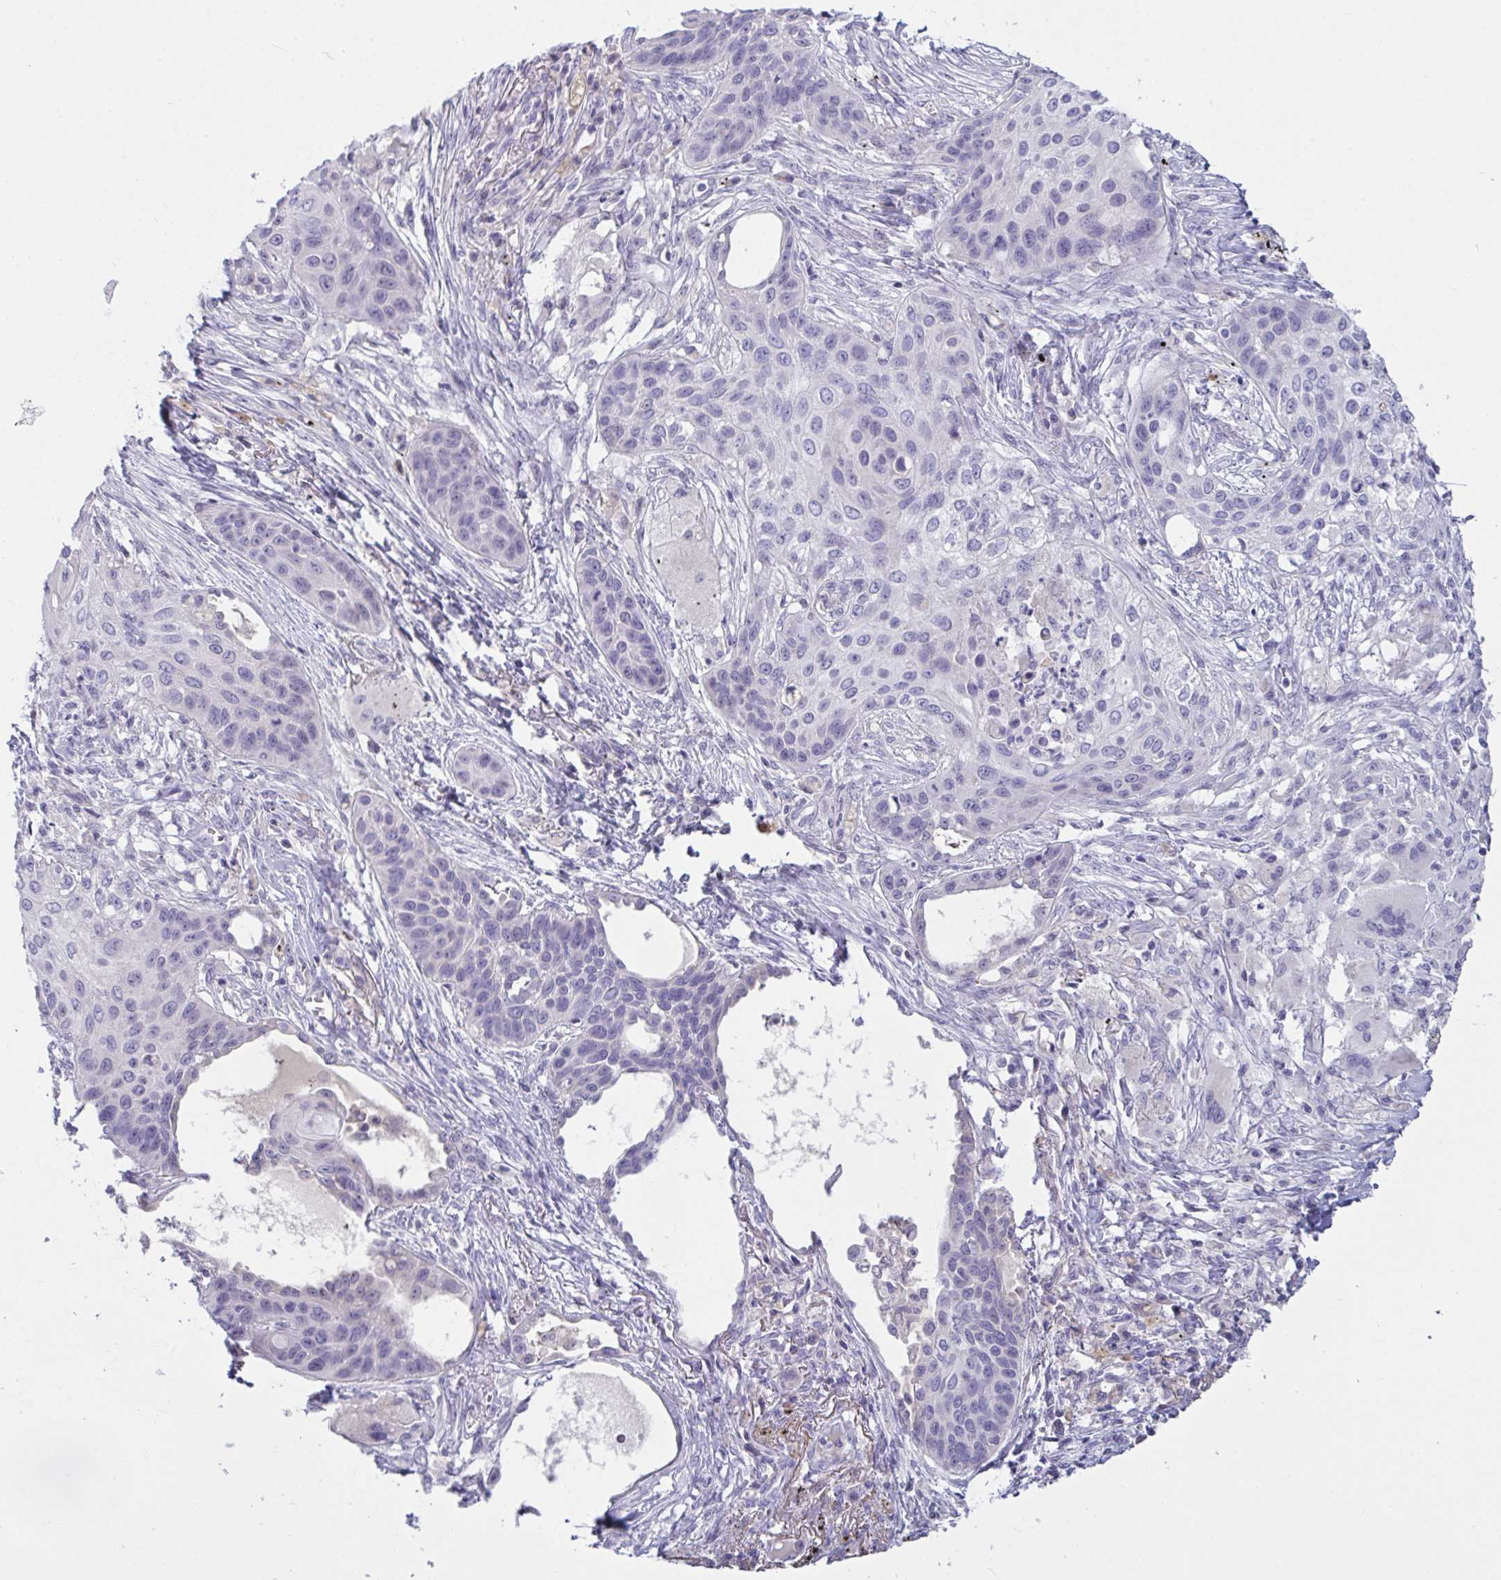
{"staining": {"intensity": "negative", "quantity": "none", "location": "none"}, "tissue": "lung cancer", "cell_type": "Tumor cells", "image_type": "cancer", "snomed": [{"axis": "morphology", "description": "Squamous cell carcinoma, NOS"}, {"axis": "topography", "description": "Lung"}], "caption": "Immunohistochemistry histopathology image of neoplastic tissue: lung squamous cell carcinoma stained with DAB (3,3'-diaminobenzidine) exhibits no significant protein positivity in tumor cells. (DAB IHC with hematoxylin counter stain).", "gene": "MYC", "patient": {"sex": "male", "age": 71}}